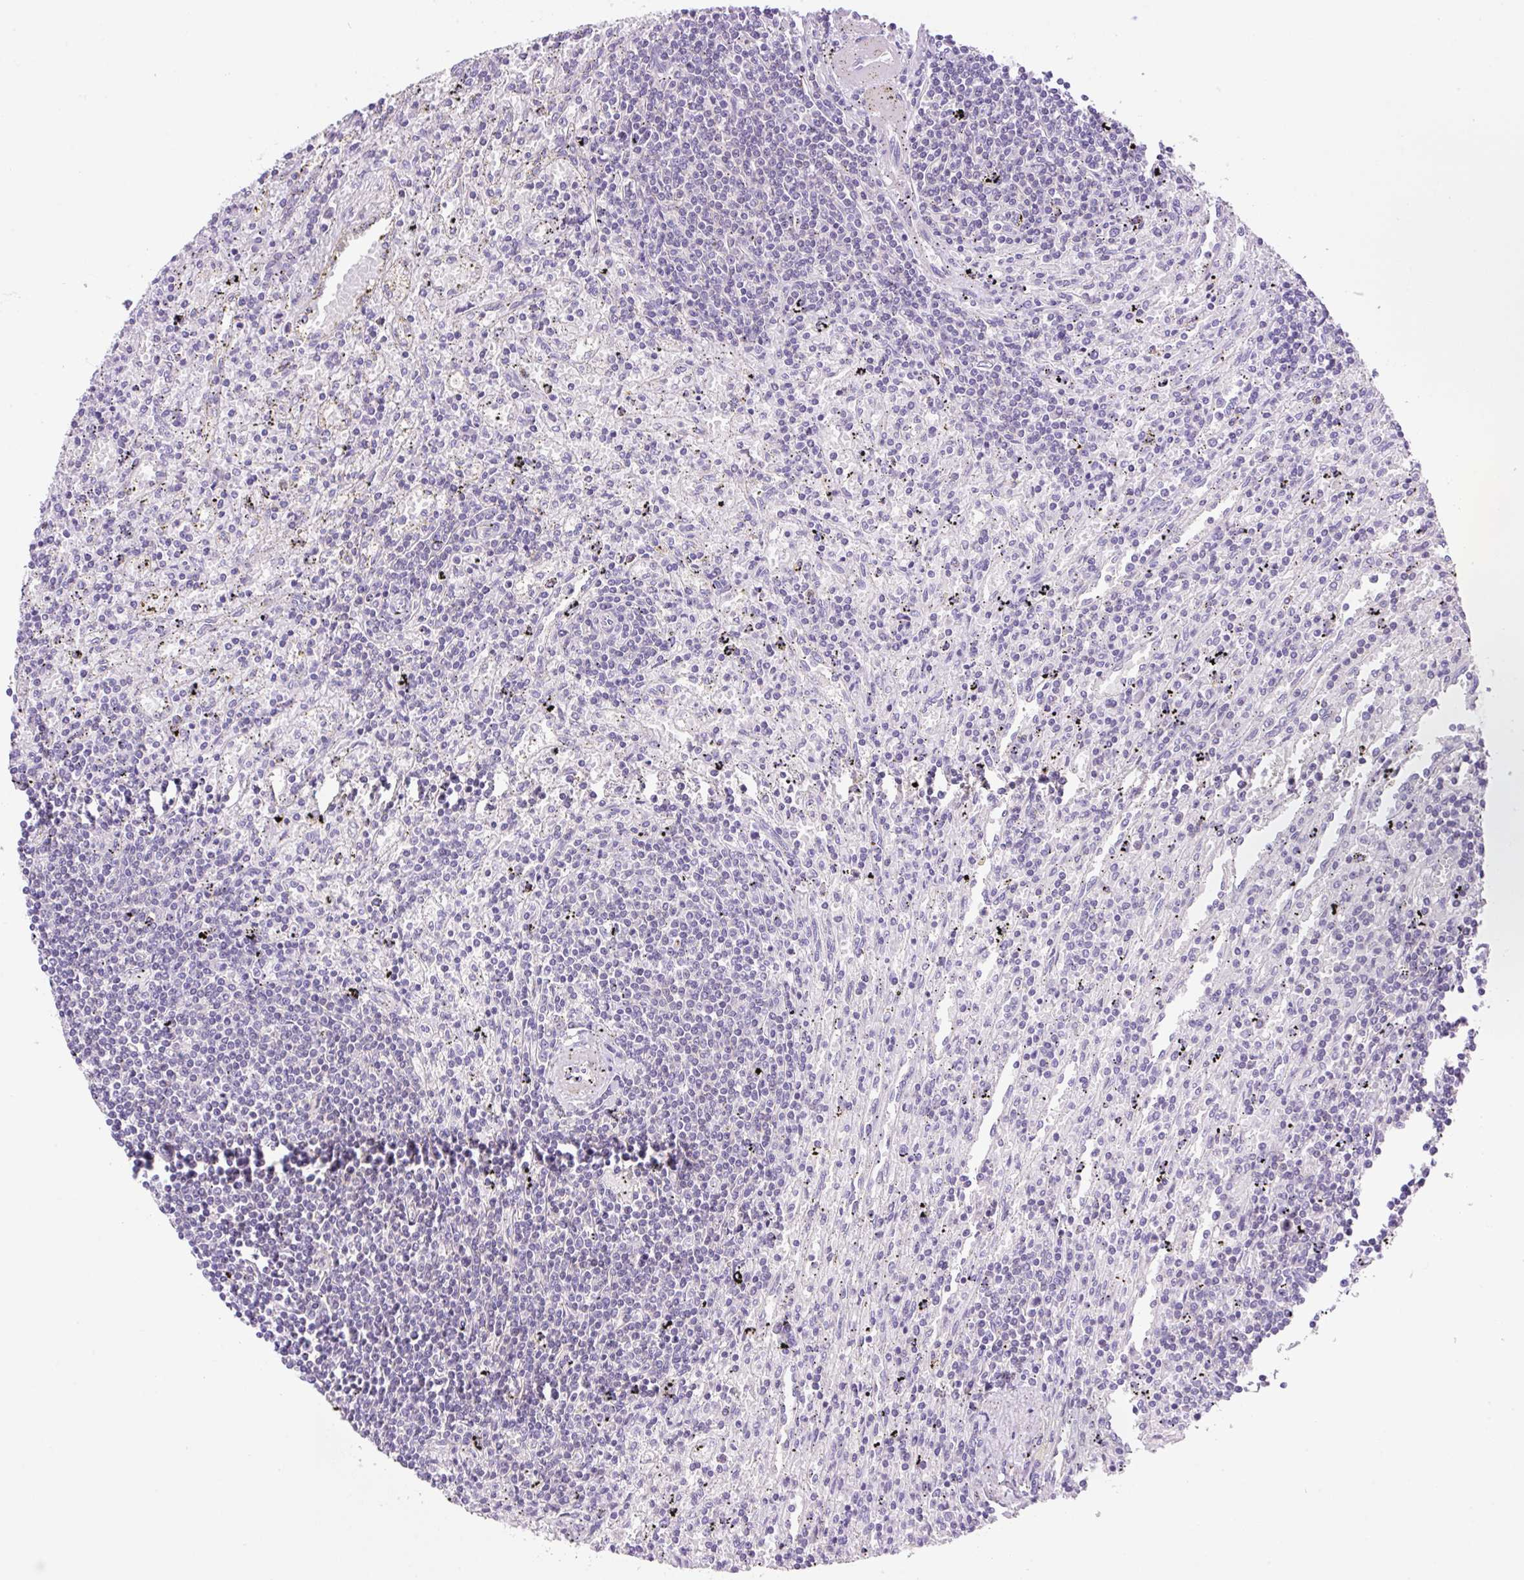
{"staining": {"intensity": "negative", "quantity": "none", "location": "none"}, "tissue": "lymphoma", "cell_type": "Tumor cells", "image_type": "cancer", "snomed": [{"axis": "morphology", "description": "Malignant lymphoma, non-Hodgkin's type, Low grade"}, {"axis": "topography", "description": "Spleen"}], "caption": "The immunohistochemistry (IHC) image has no significant staining in tumor cells of lymphoma tissue.", "gene": "CAMK2B", "patient": {"sex": "male", "age": 76}}